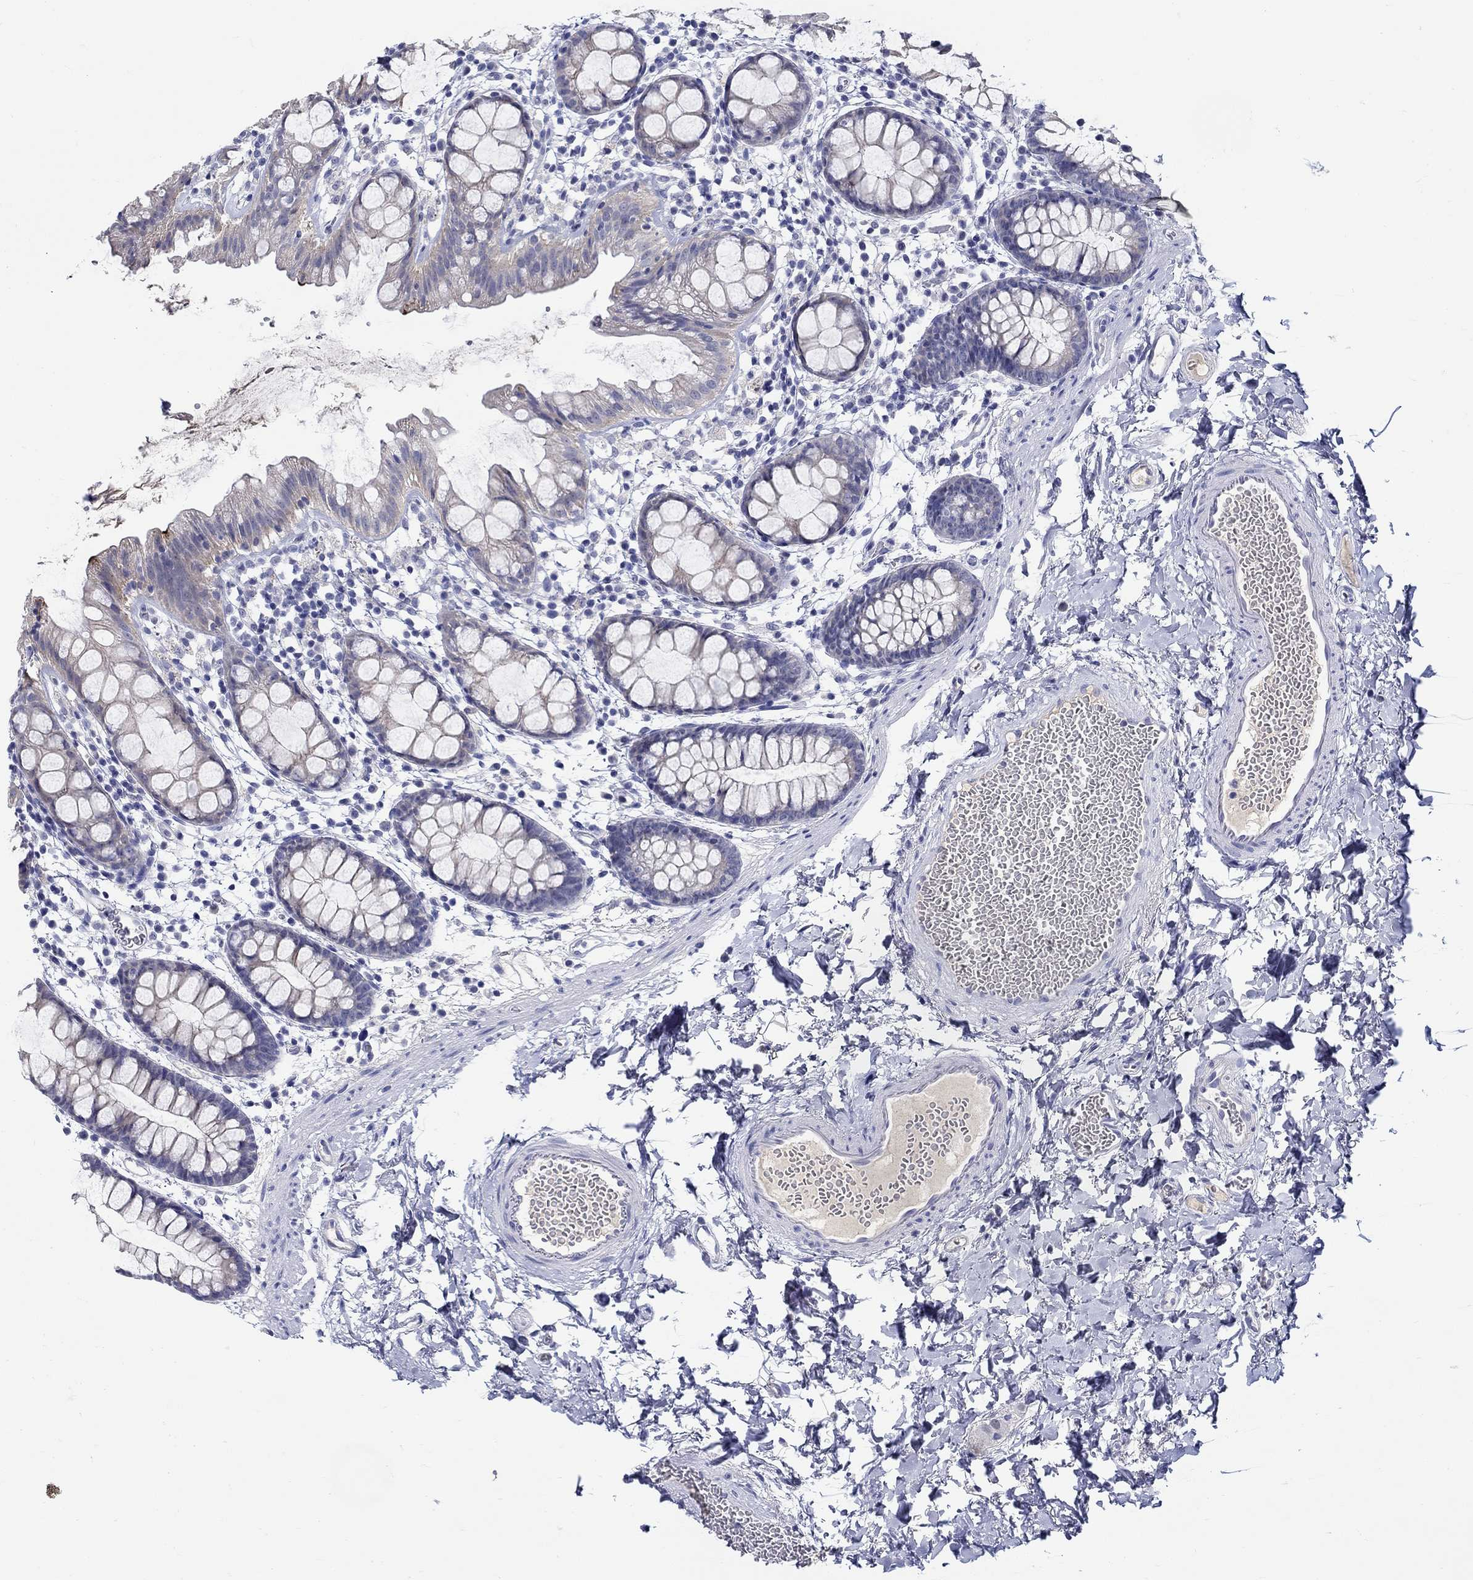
{"staining": {"intensity": "weak", "quantity": "<25%", "location": "cytoplasmic/membranous"}, "tissue": "rectum", "cell_type": "Glandular cells", "image_type": "normal", "snomed": [{"axis": "morphology", "description": "Normal tissue, NOS"}, {"axis": "topography", "description": "Rectum"}], "caption": "Immunohistochemistry (IHC) micrograph of unremarkable rectum: rectum stained with DAB (3,3'-diaminobenzidine) demonstrates no significant protein staining in glandular cells. The staining is performed using DAB brown chromogen with nuclei counter-stained in using hematoxylin.", "gene": "SLC30A3", "patient": {"sex": "male", "age": 57}}